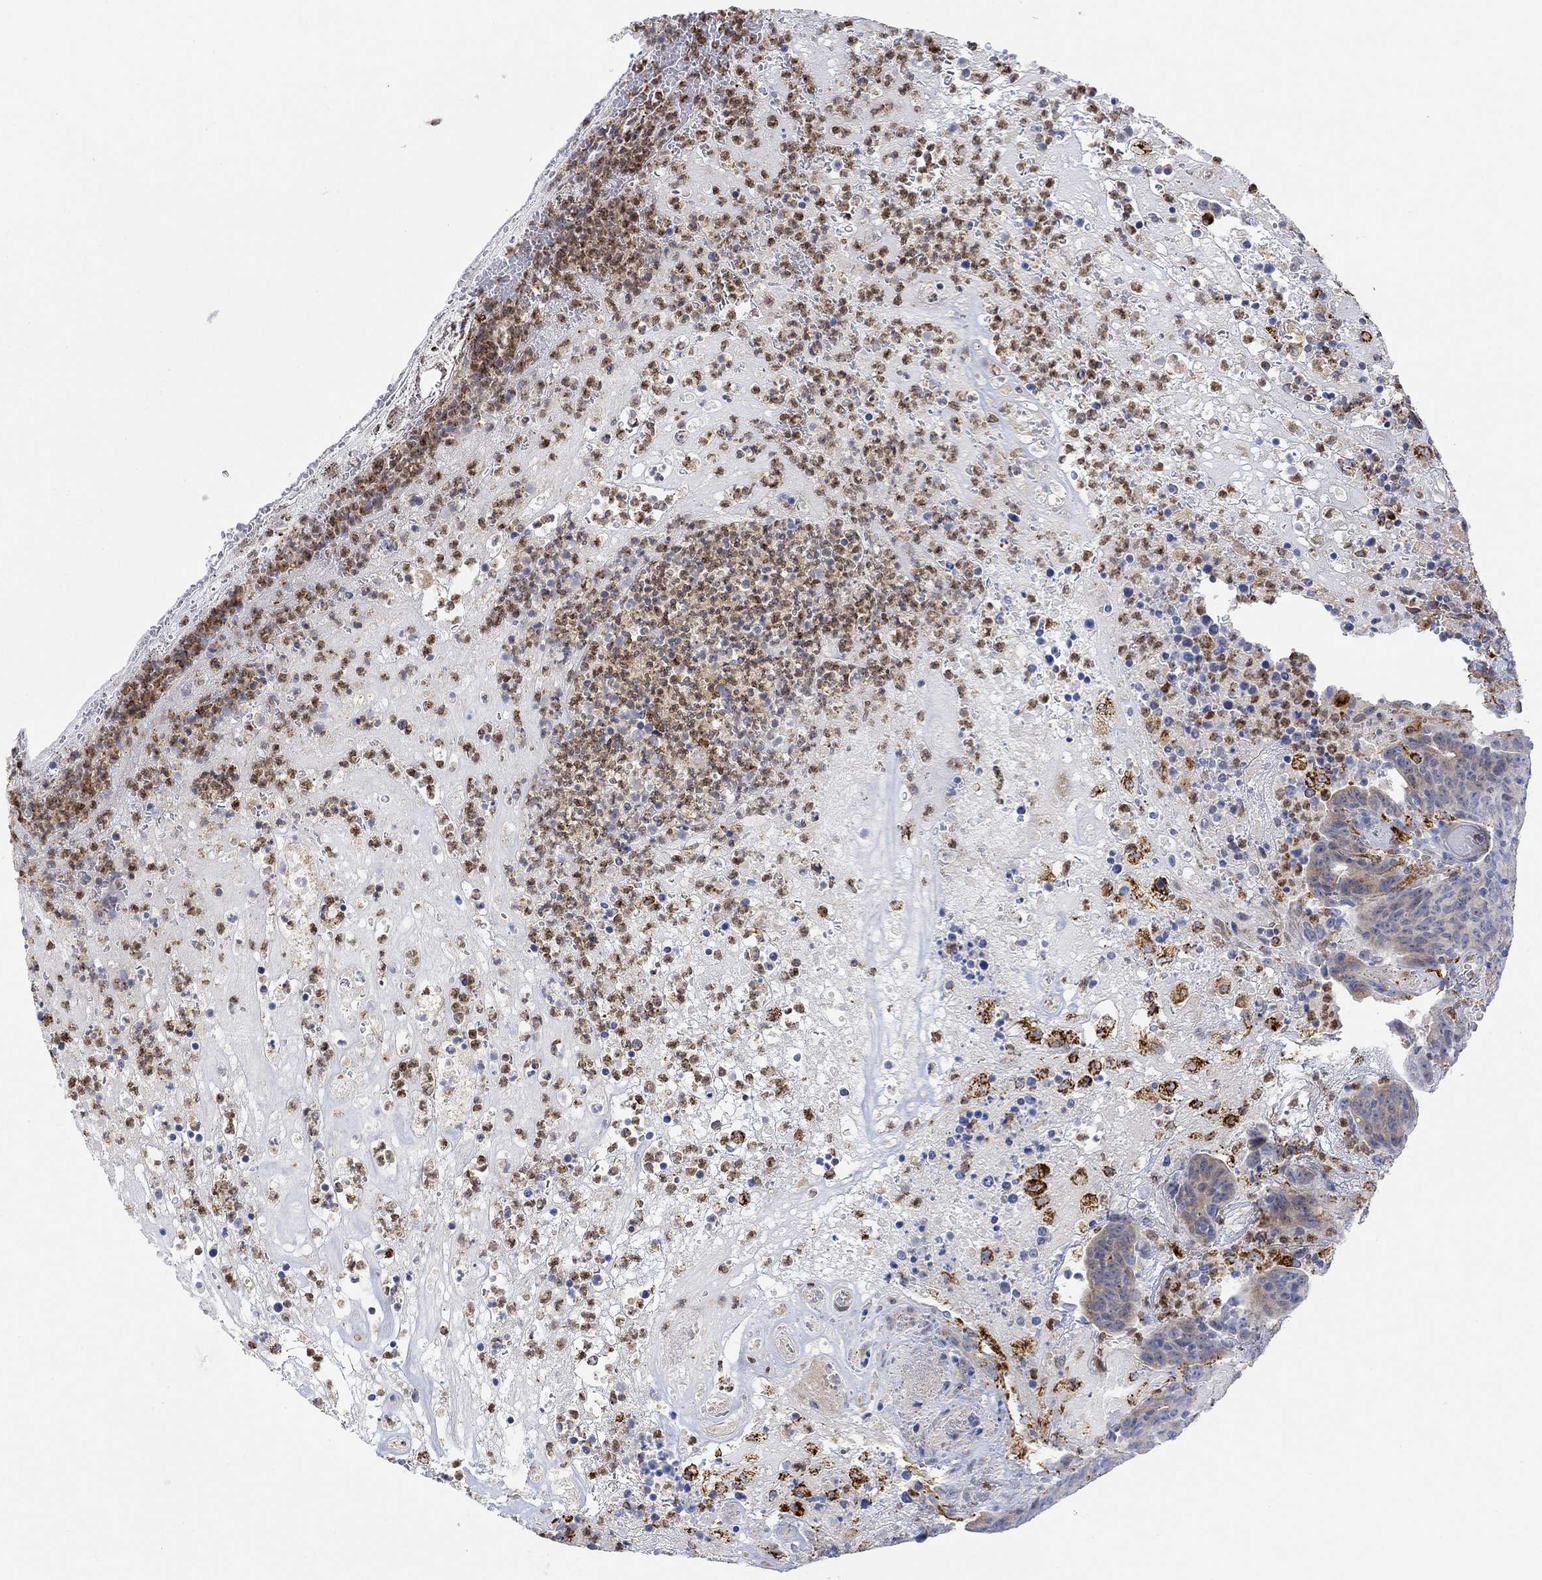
{"staining": {"intensity": "weak", "quantity": "<25%", "location": "cytoplasmic/membranous"}, "tissue": "colorectal cancer", "cell_type": "Tumor cells", "image_type": "cancer", "snomed": [{"axis": "morphology", "description": "Adenocarcinoma, NOS"}, {"axis": "topography", "description": "Colon"}], "caption": "An IHC photomicrograph of colorectal cancer is shown. There is no staining in tumor cells of colorectal cancer.", "gene": "ACSL1", "patient": {"sex": "female", "age": 75}}